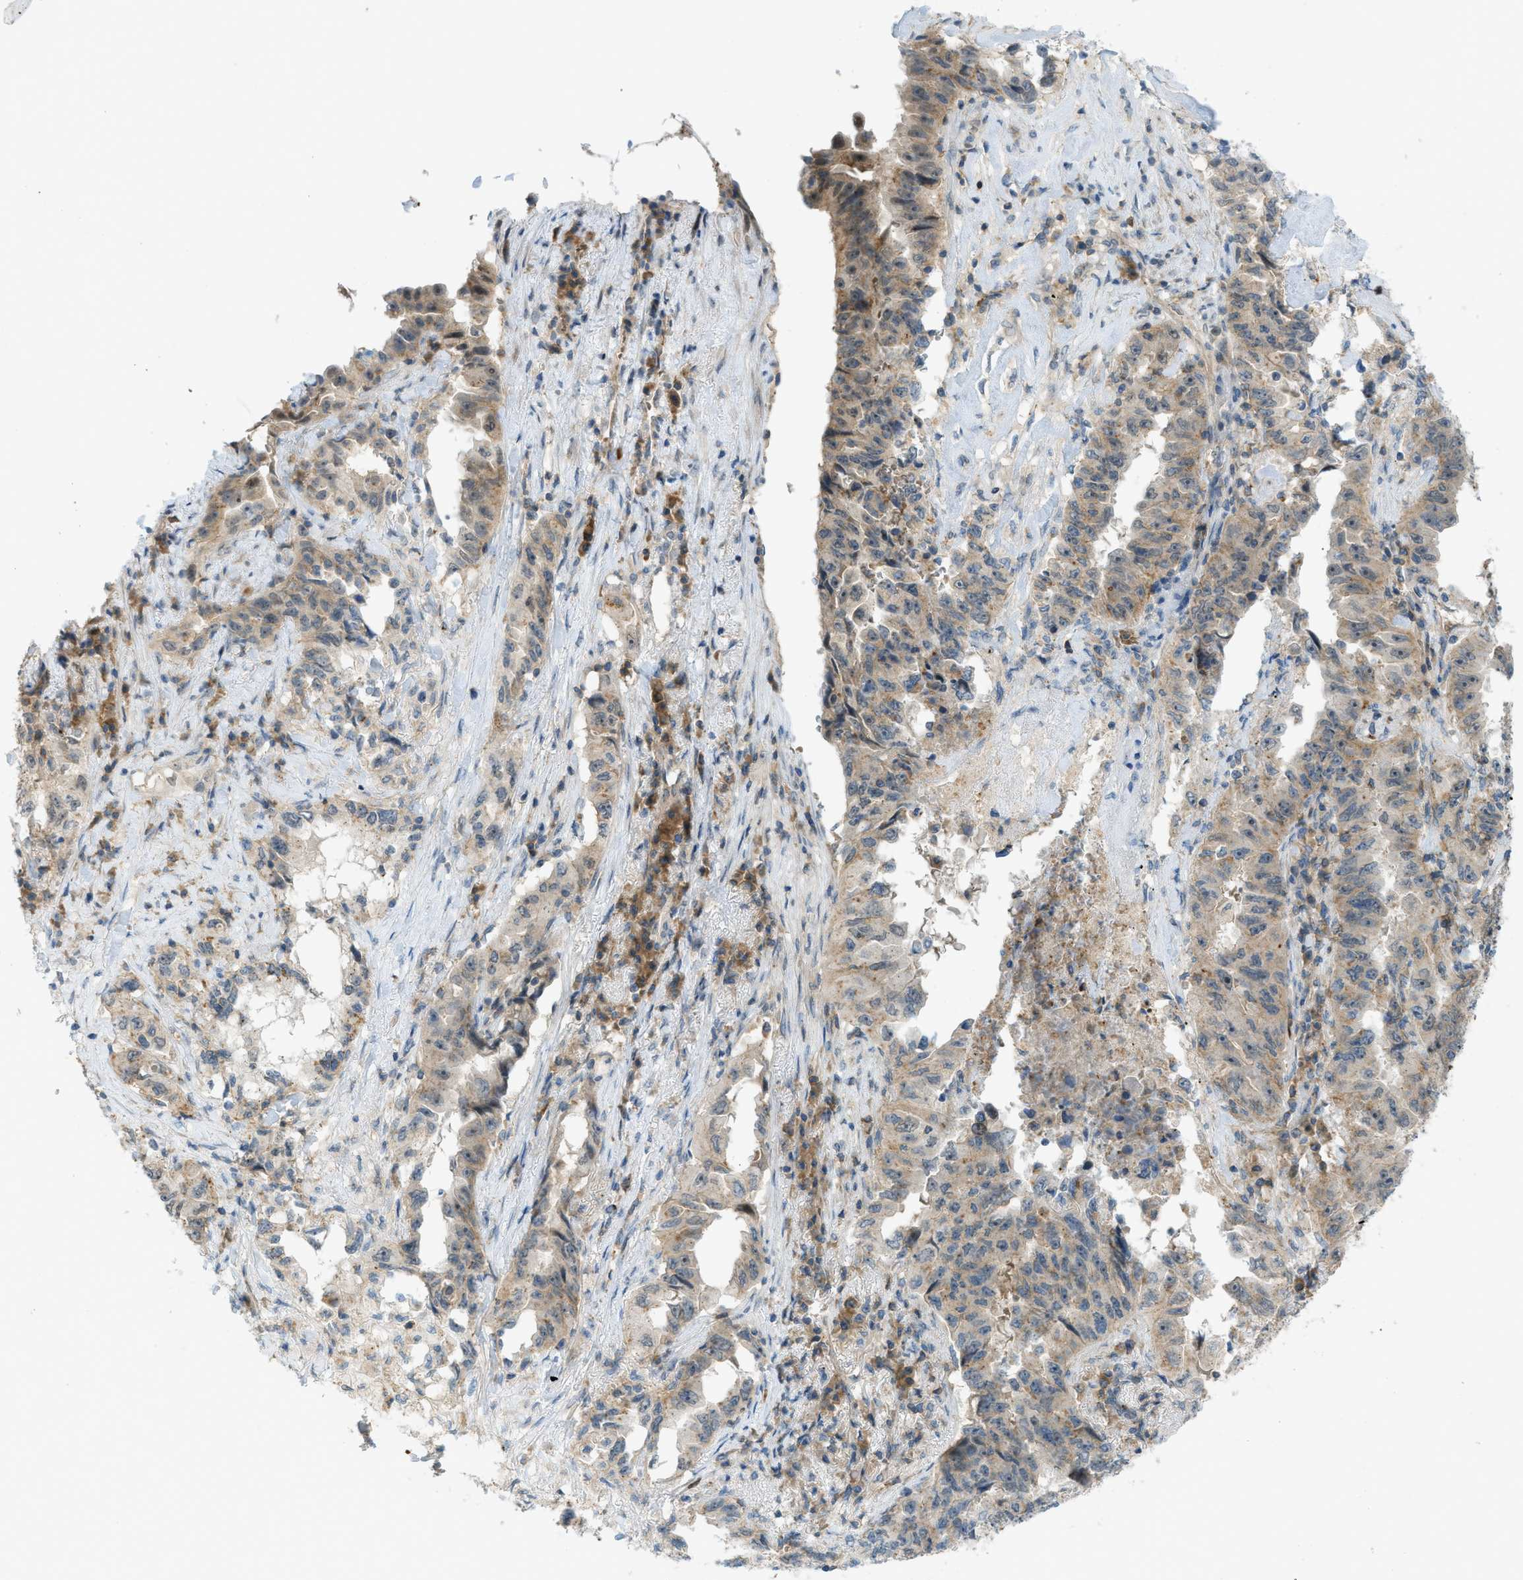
{"staining": {"intensity": "weak", "quantity": ">75%", "location": "cytoplasmic/membranous"}, "tissue": "lung cancer", "cell_type": "Tumor cells", "image_type": "cancer", "snomed": [{"axis": "morphology", "description": "Adenocarcinoma, NOS"}, {"axis": "topography", "description": "Lung"}], "caption": "This is a micrograph of IHC staining of lung adenocarcinoma, which shows weak staining in the cytoplasmic/membranous of tumor cells.", "gene": "GRK6", "patient": {"sex": "female", "age": 51}}